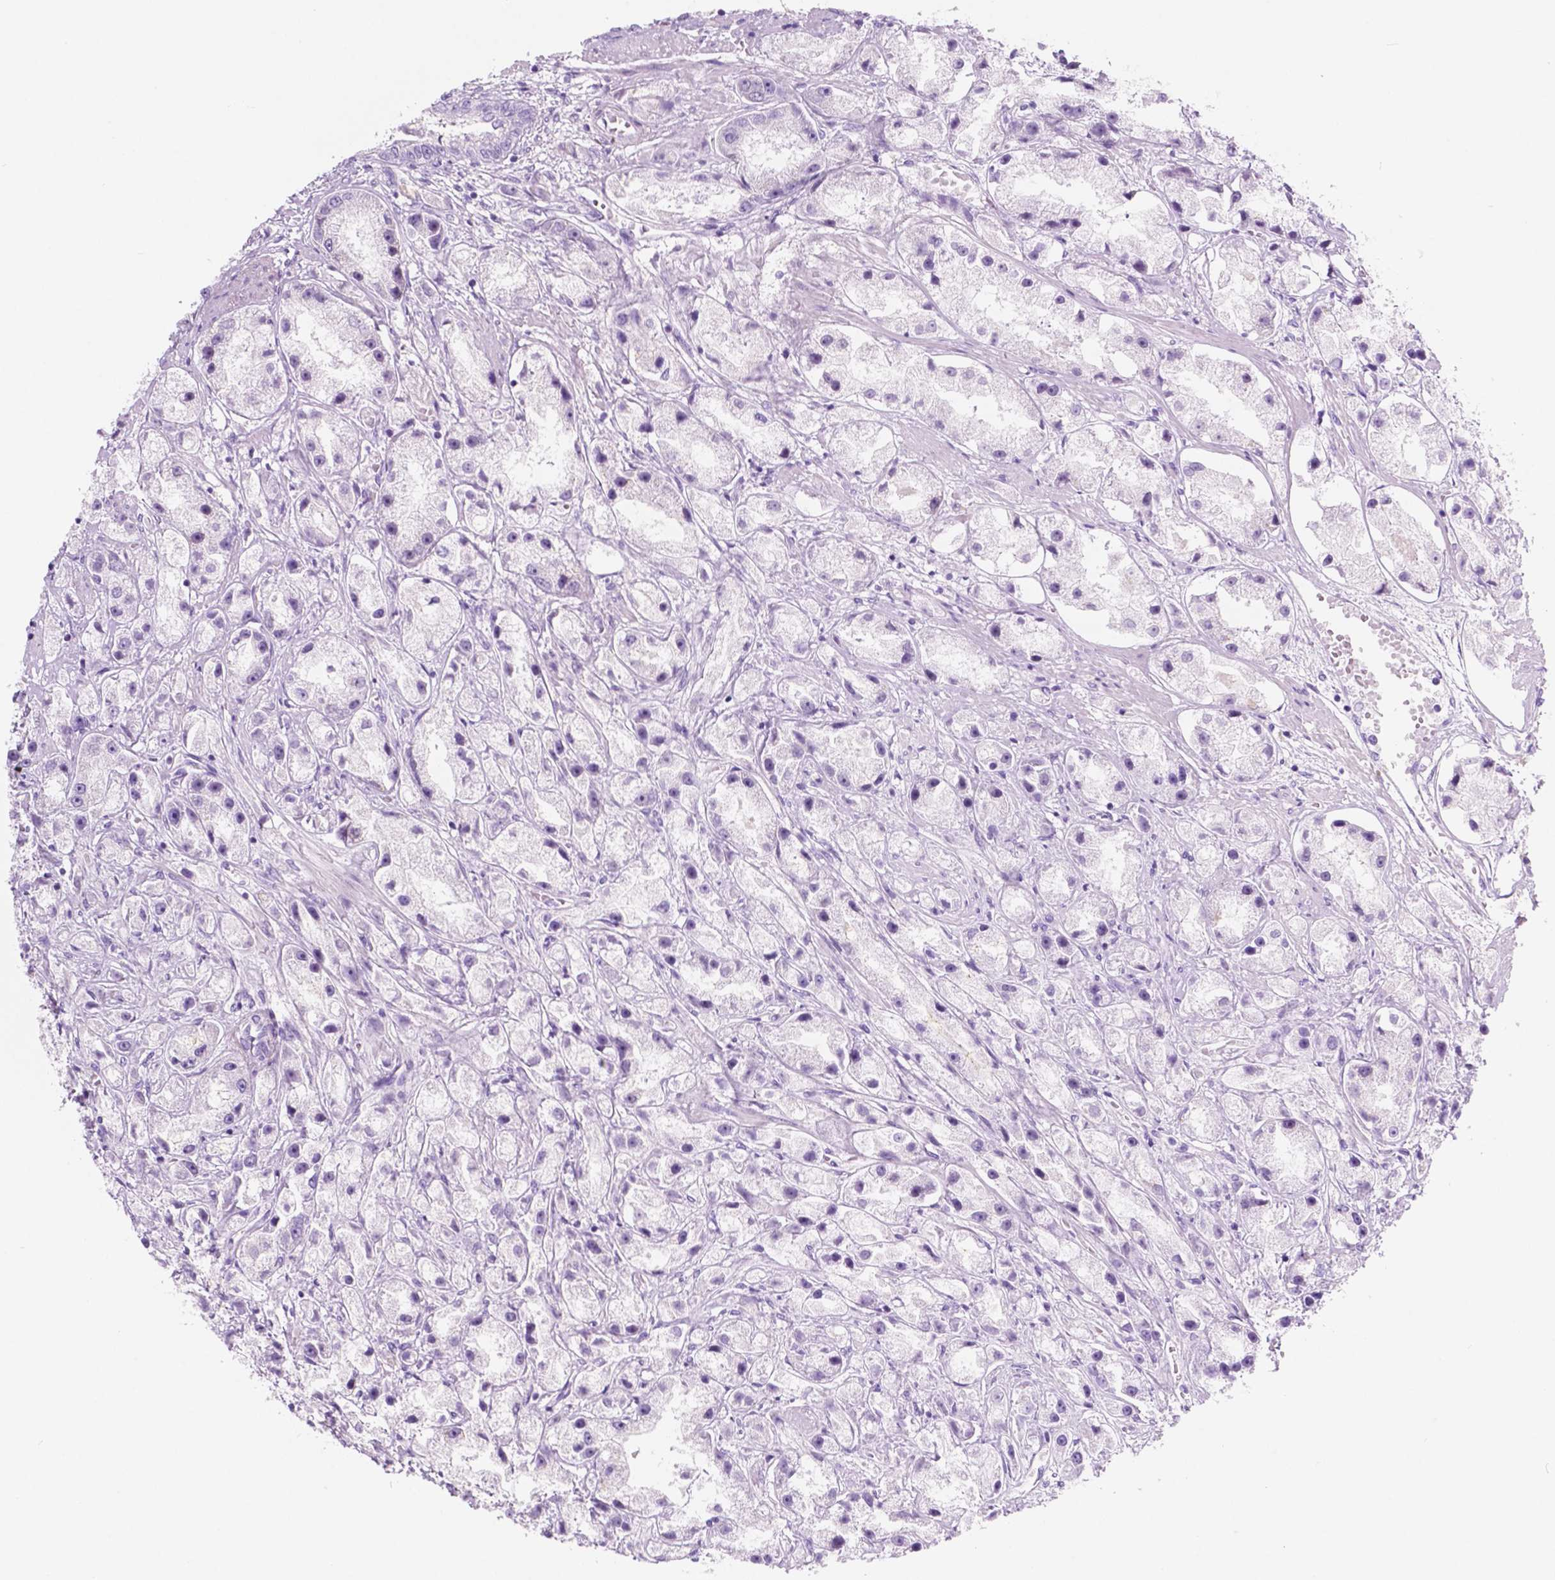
{"staining": {"intensity": "negative", "quantity": "none", "location": "none"}, "tissue": "prostate cancer", "cell_type": "Tumor cells", "image_type": "cancer", "snomed": [{"axis": "morphology", "description": "Adenocarcinoma, High grade"}, {"axis": "topography", "description": "Prostate"}], "caption": "Tumor cells show no significant protein expression in adenocarcinoma (high-grade) (prostate).", "gene": "CUZD1", "patient": {"sex": "male", "age": 67}}